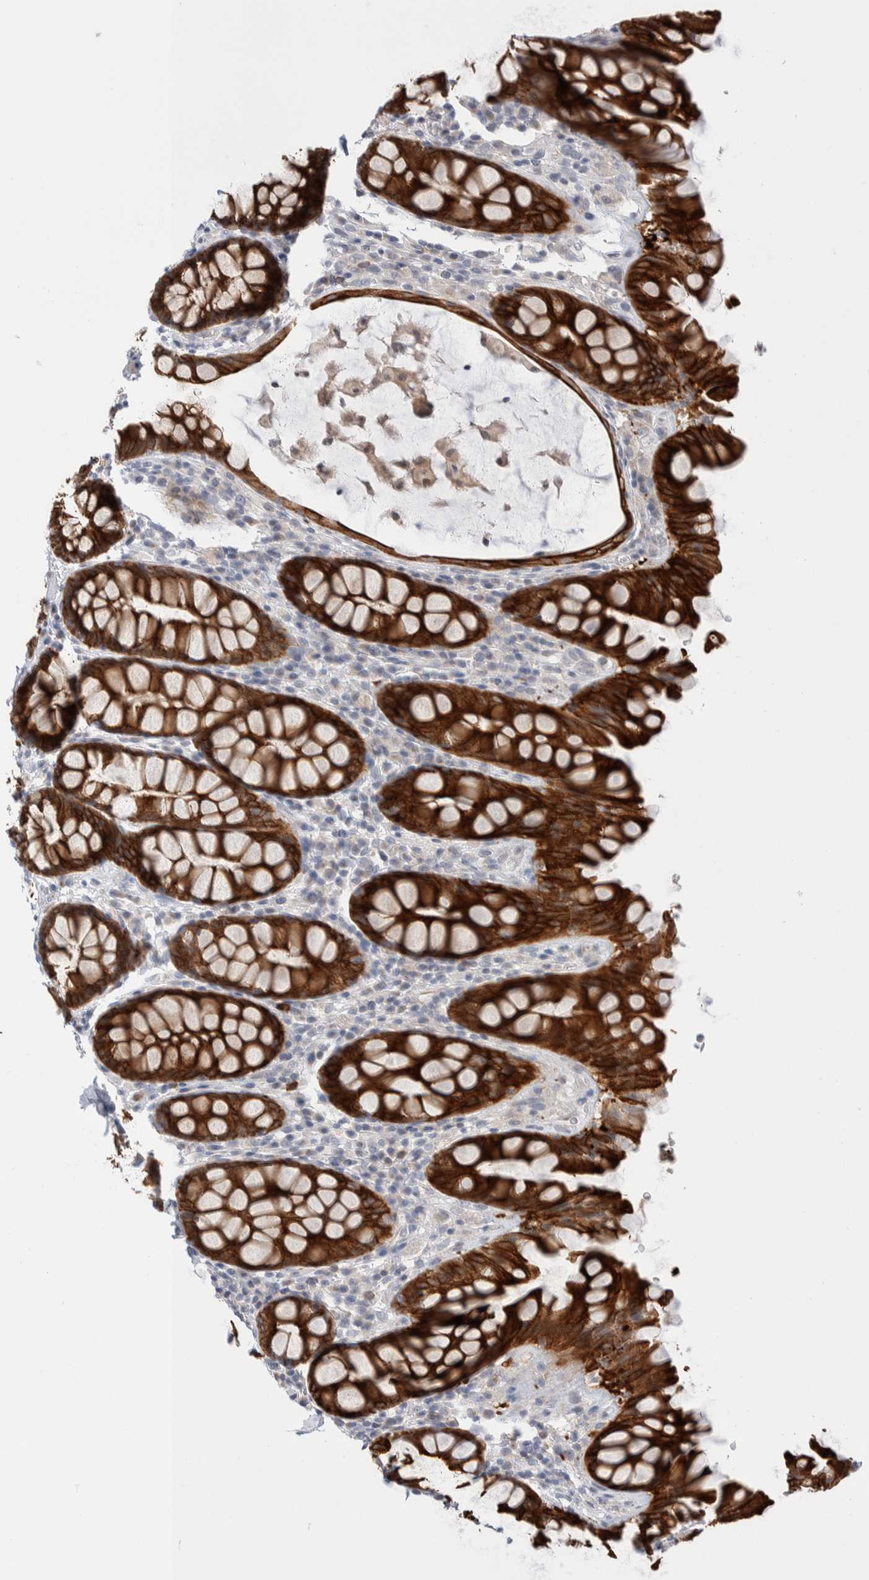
{"staining": {"intensity": "strong", "quantity": ">75%", "location": "cytoplasmic/membranous"}, "tissue": "rectum", "cell_type": "Glandular cells", "image_type": "normal", "snomed": [{"axis": "morphology", "description": "Normal tissue, NOS"}, {"axis": "topography", "description": "Rectum"}], "caption": "Immunohistochemical staining of normal human rectum demonstrates strong cytoplasmic/membranous protein positivity in about >75% of glandular cells. (brown staining indicates protein expression, while blue staining denotes nuclei).", "gene": "C1orf112", "patient": {"sex": "male", "age": 64}}